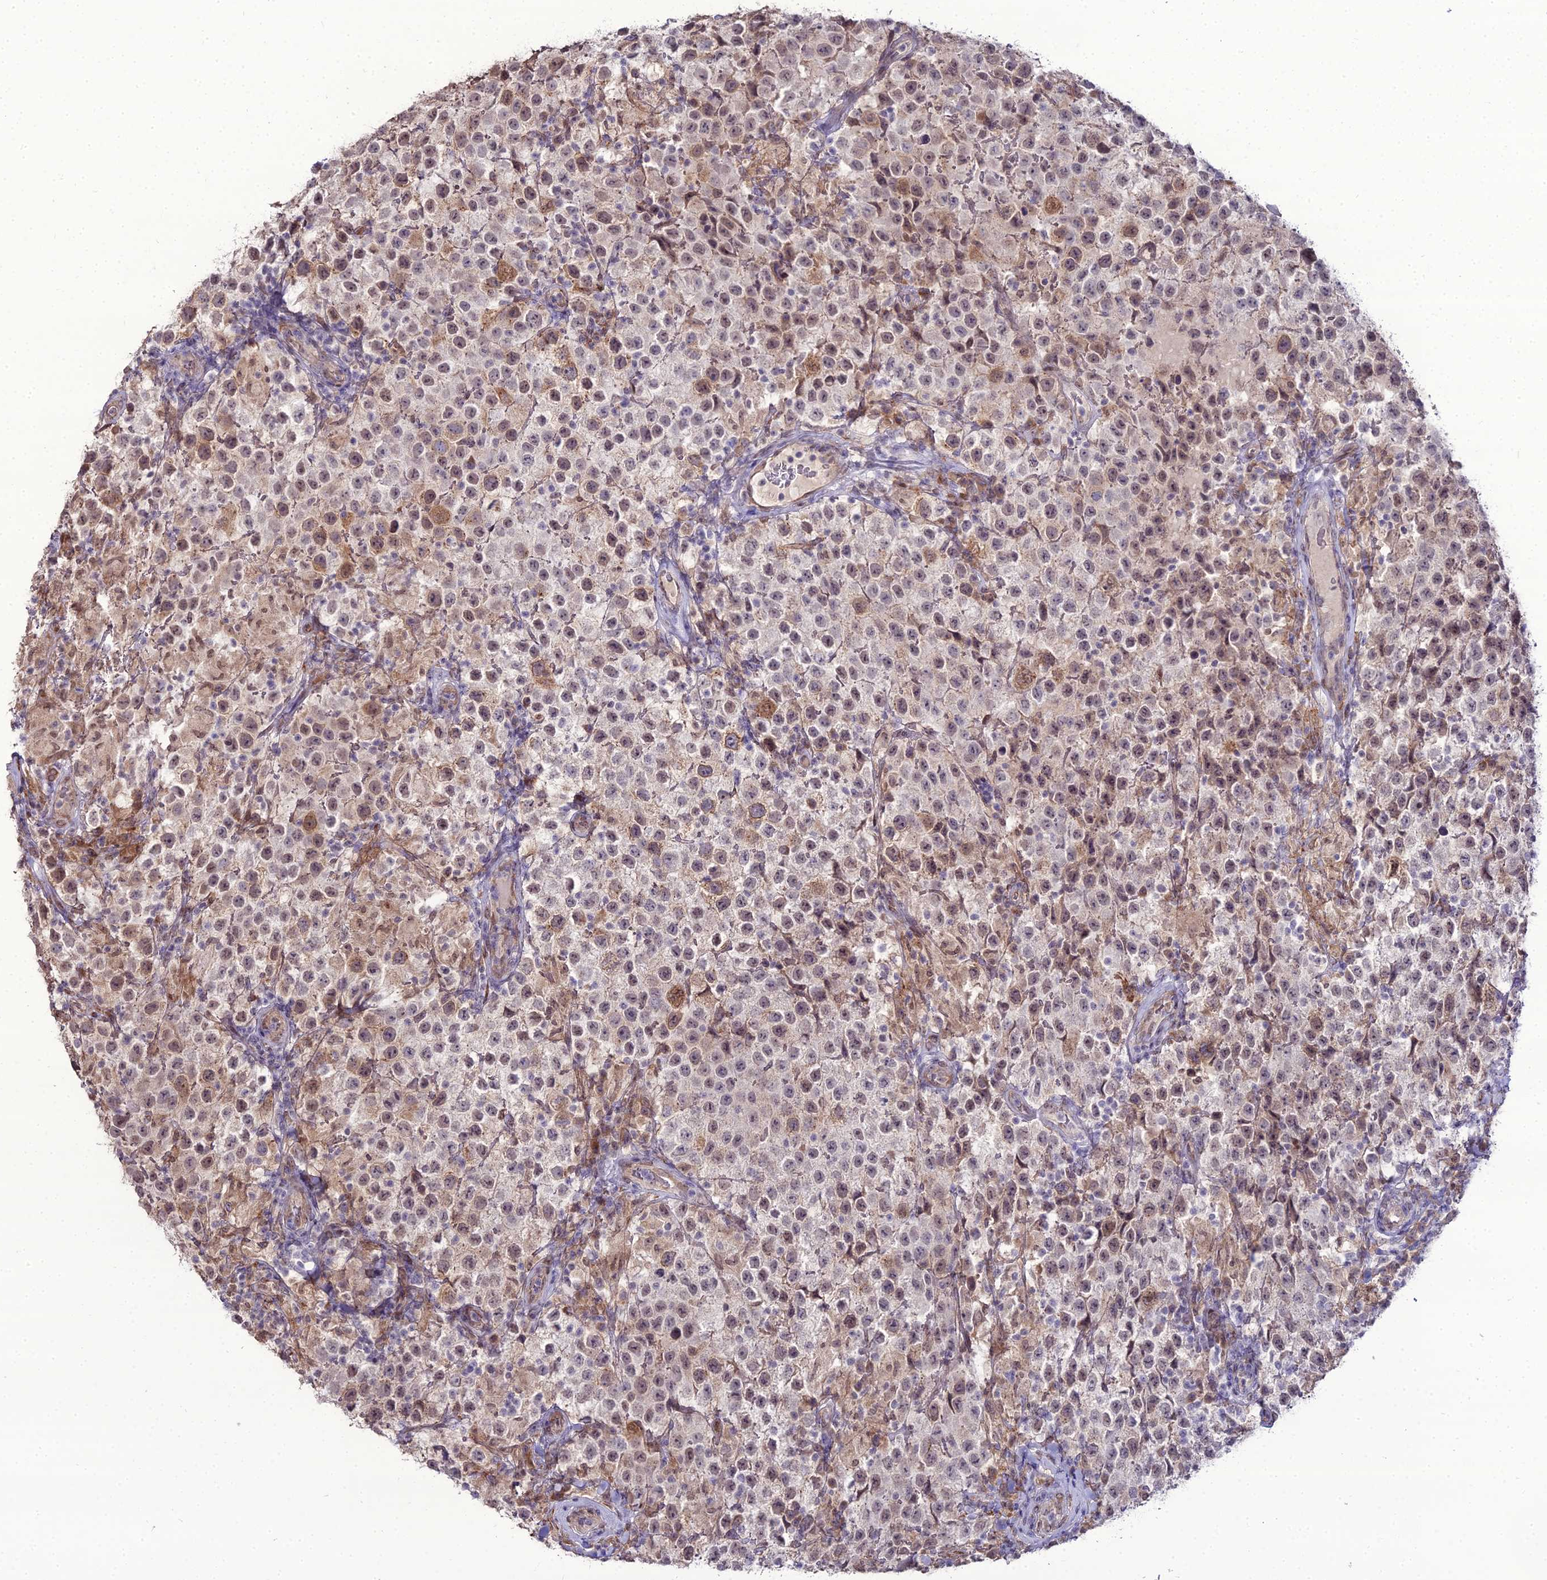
{"staining": {"intensity": "moderate", "quantity": "<25%", "location": "cytoplasmic/membranous"}, "tissue": "testis cancer", "cell_type": "Tumor cells", "image_type": "cancer", "snomed": [{"axis": "morphology", "description": "Seminoma, NOS"}, {"axis": "morphology", "description": "Carcinoma, Embryonal, NOS"}, {"axis": "topography", "description": "Testis"}], "caption": "Protein staining of testis embryonal carcinoma tissue shows moderate cytoplasmic/membranous expression in approximately <25% of tumor cells.", "gene": "TROAP", "patient": {"sex": "male", "age": 41}}